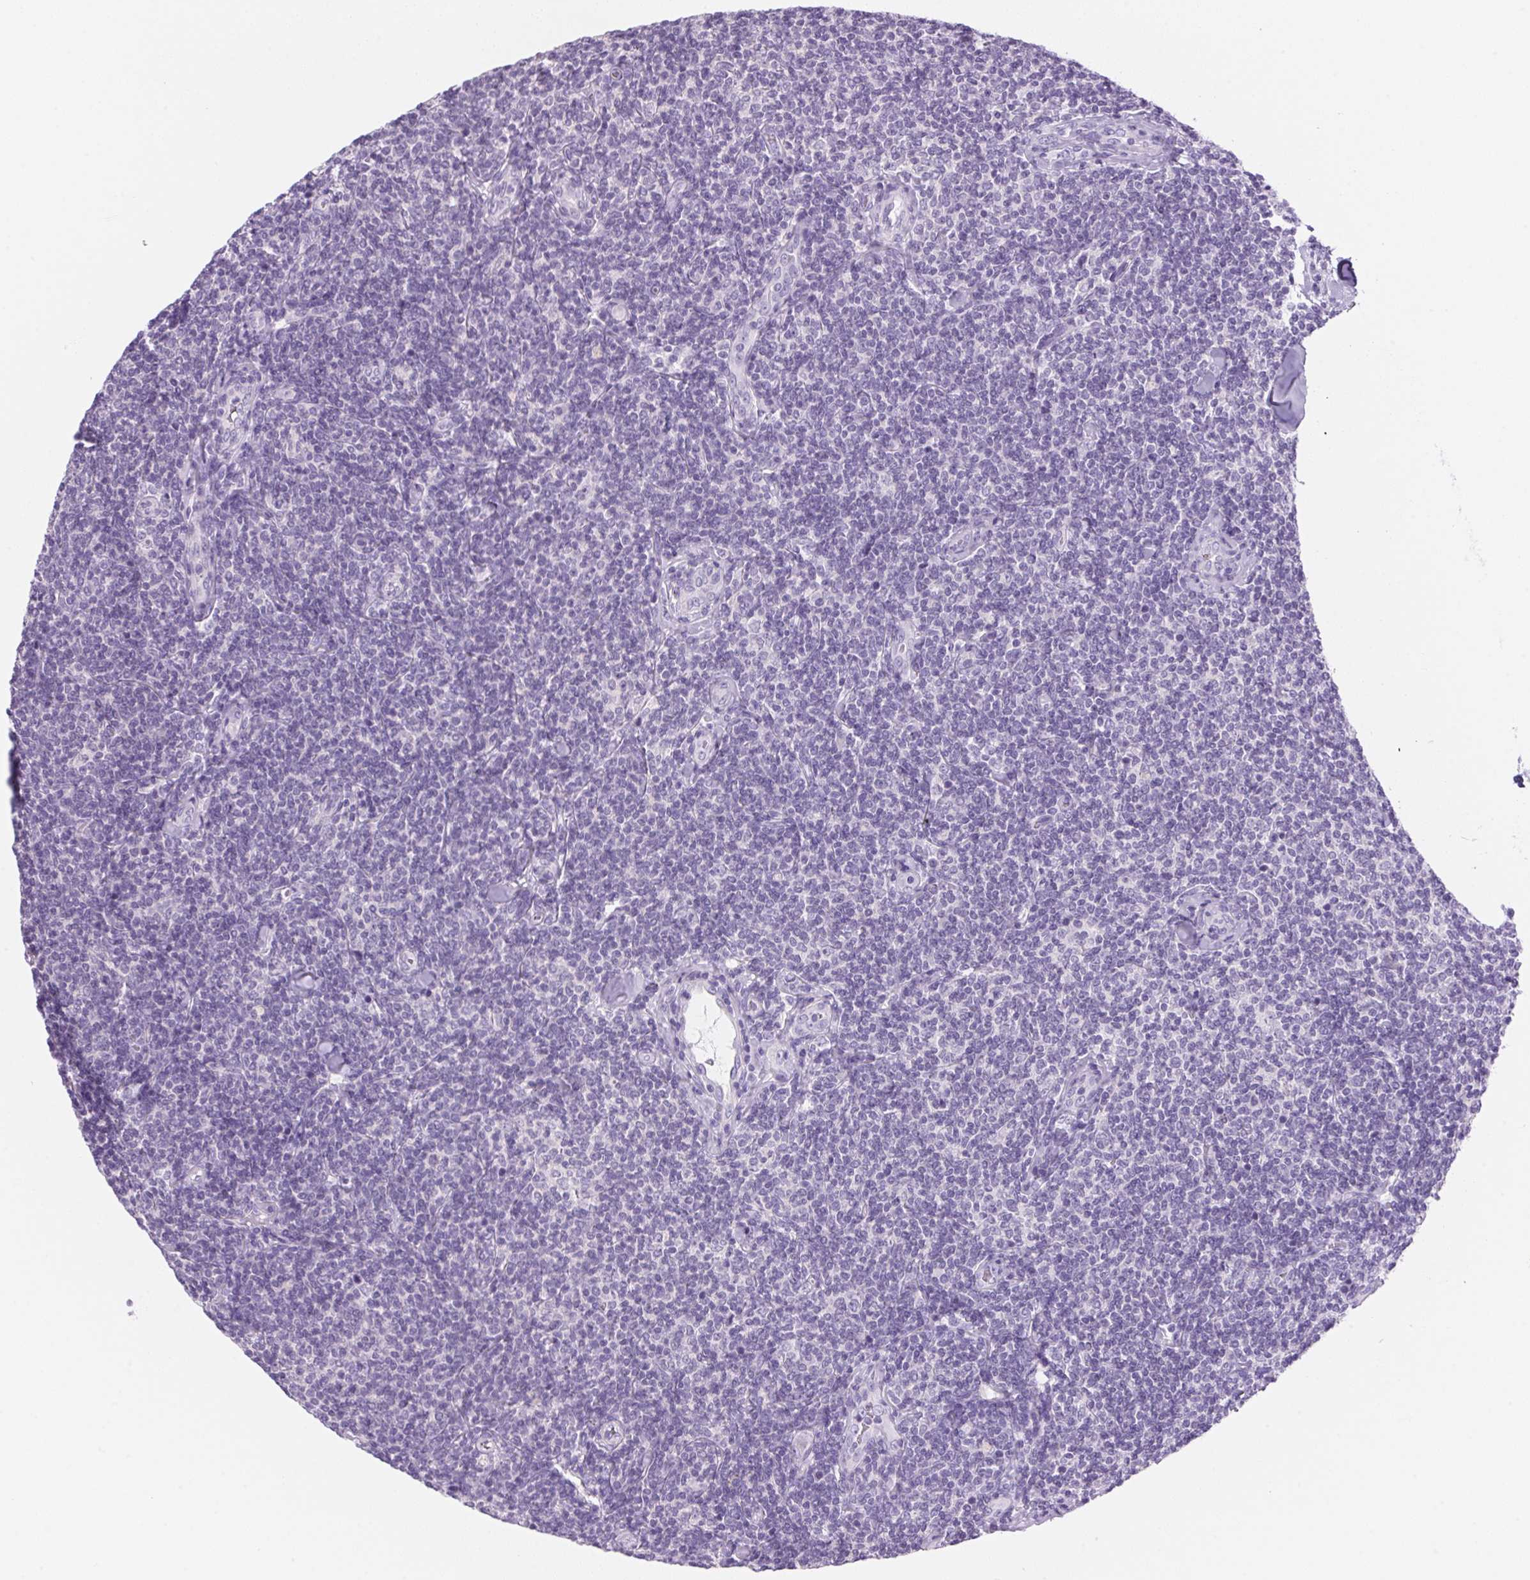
{"staining": {"intensity": "negative", "quantity": "none", "location": "none"}, "tissue": "lymphoma", "cell_type": "Tumor cells", "image_type": "cancer", "snomed": [{"axis": "morphology", "description": "Malignant lymphoma, non-Hodgkin's type, Low grade"}, {"axis": "topography", "description": "Lymph node"}], "caption": "Low-grade malignant lymphoma, non-Hodgkin's type stained for a protein using immunohistochemistry (IHC) shows no positivity tumor cells.", "gene": "DHCR24", "patient": {"sex": "female", "age": 56}}